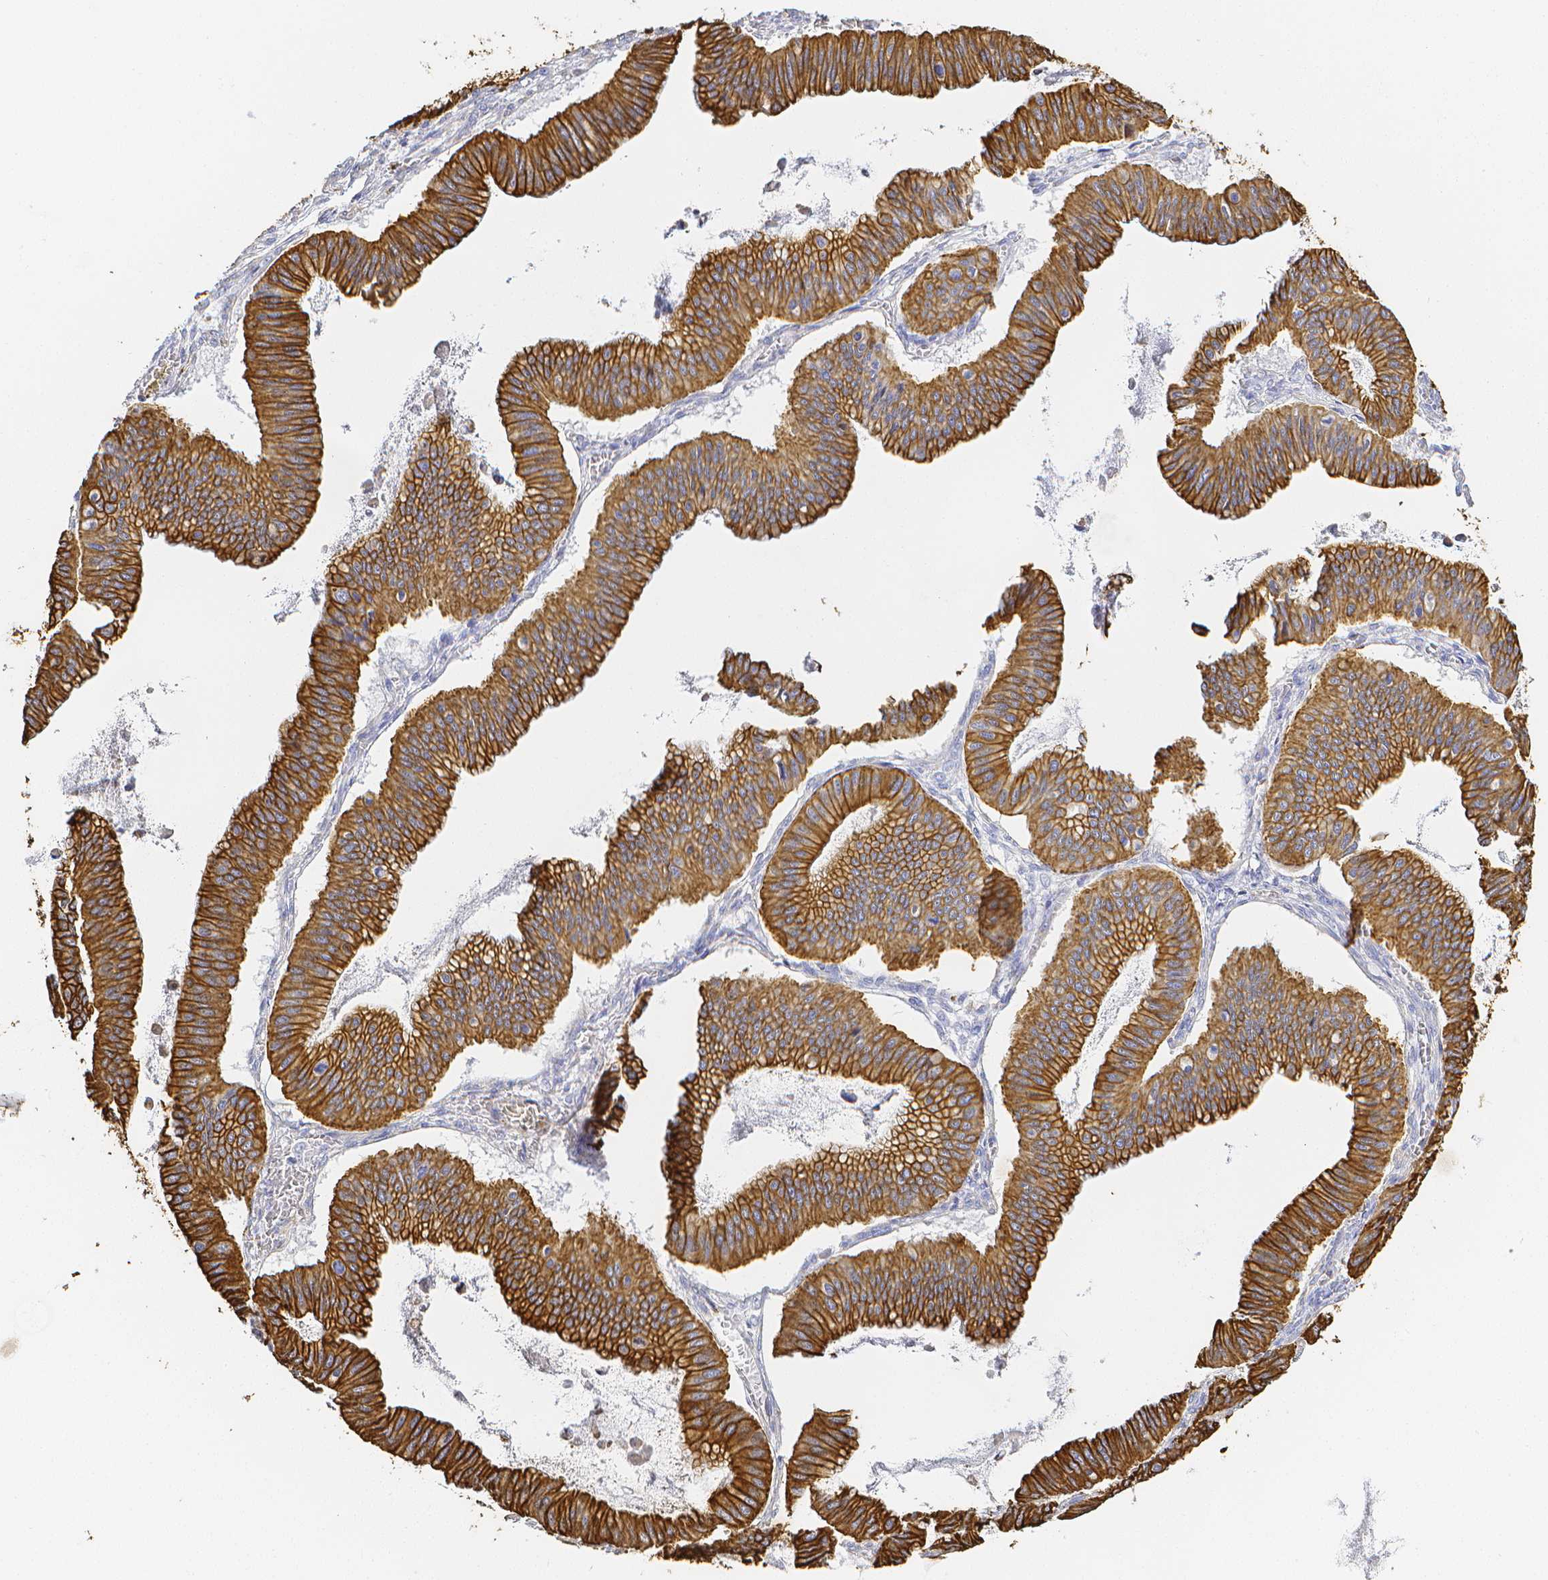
{"staining": {"intensity": "strong", "quantity": ">75%", "location": "cytoplasmic/membranous"}, "tissue": "ovarian cancer", "cell_type": "Tumor cells", "image_type": "cancer", "snomed": [{"axis": "morphology", "description": "Cystadenocarcinoma, mucinous, NOS"}, {"axis": "topography", "description": "Ovary"}], "caption": "IHC of ovarian mucinous cystadenocarcinoma exhibits high levels of strong cytoplasmic/membranous expression in about >75% of tumor cells. (Brightfield microscopy of DAB IHC at high magnification).", "gene": "SMURF1", "patient": {"sex": "female", "age": 72}}